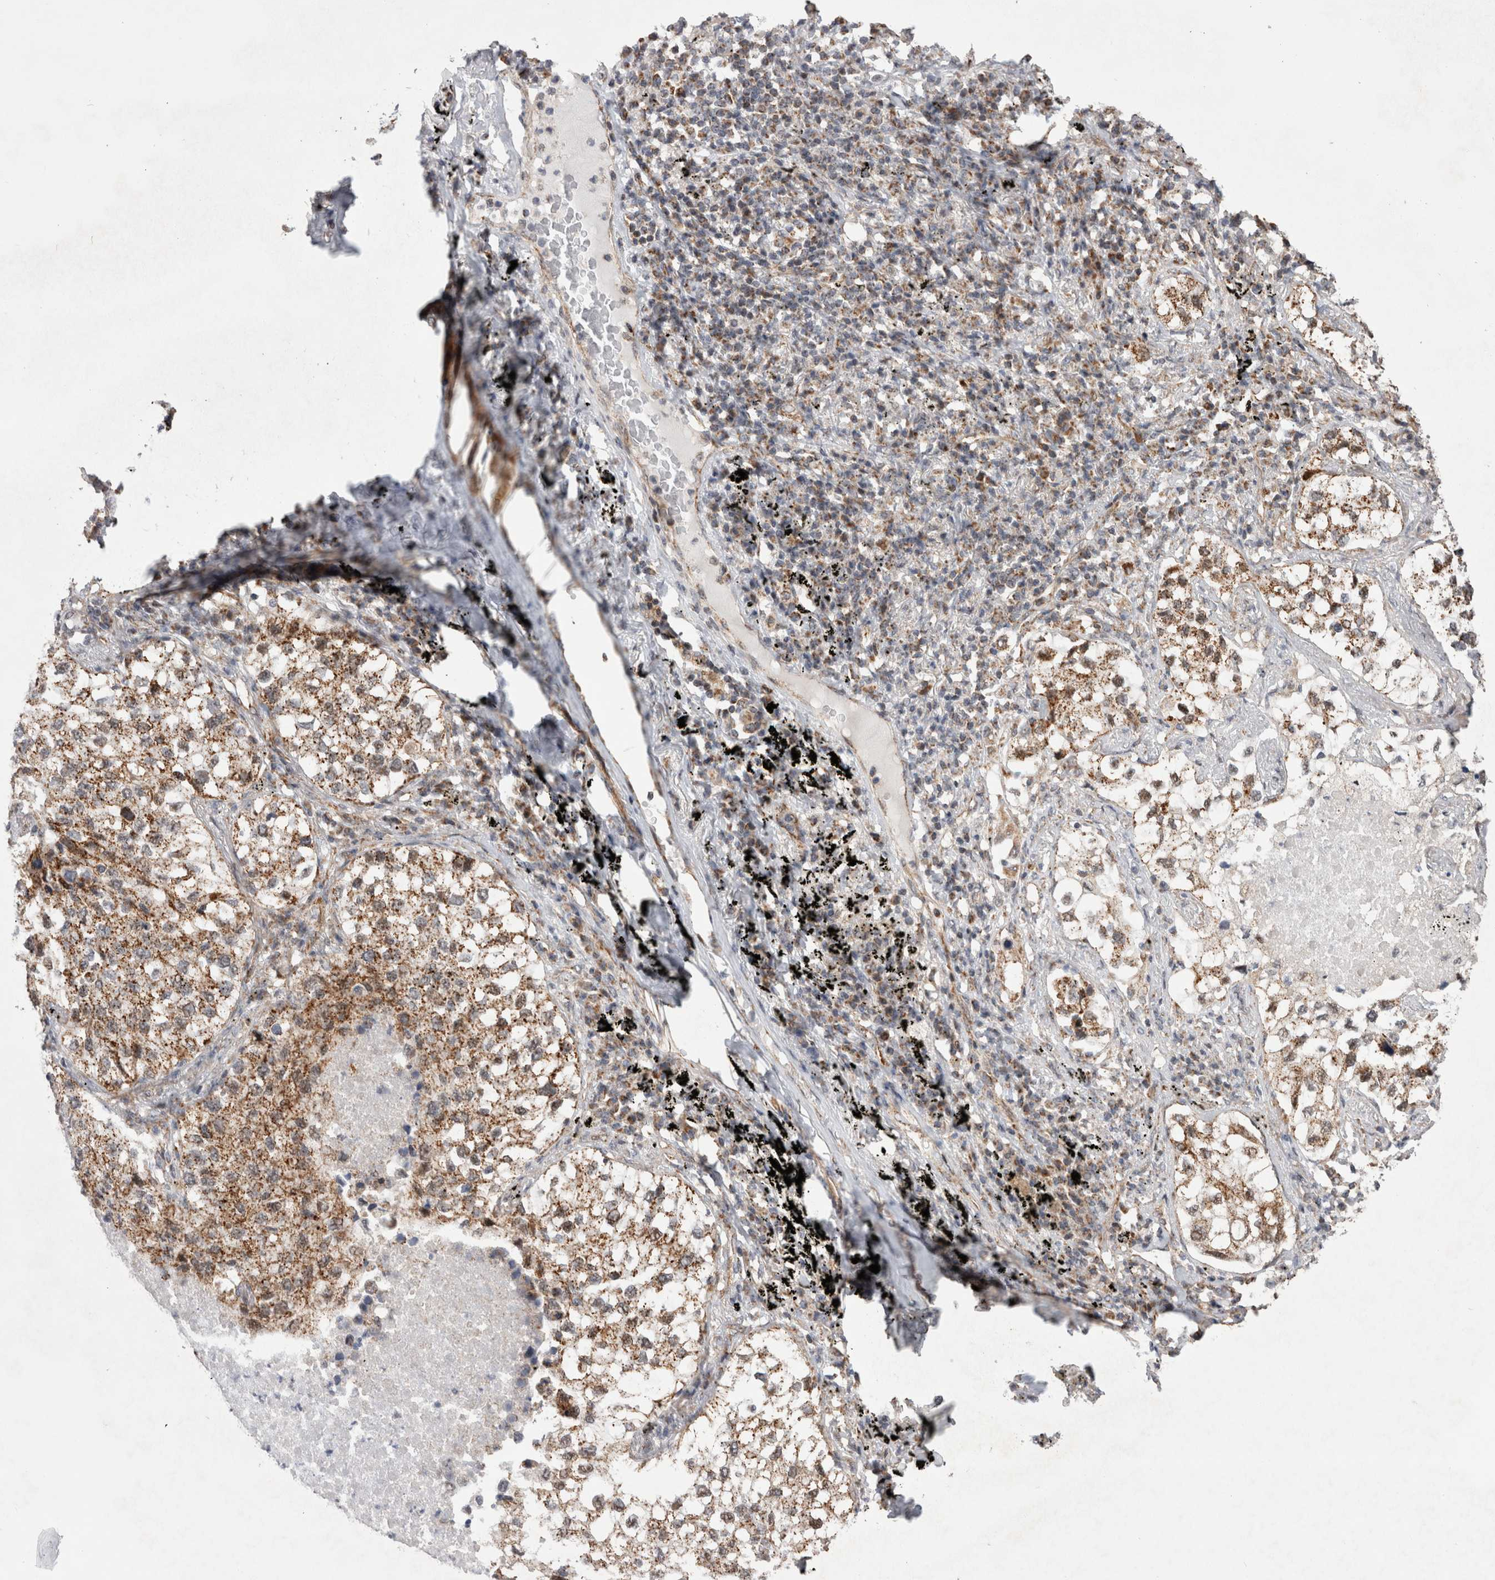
{"staining": {"intensity": "moderate", "quantity": ">75%", "location": "cytoplasmic/membranous"}, "tissue": "lung cancer", "cell_type": "Tumor cells", "image_type": "cancer", "snomed": [{"axis": "morphology", "description": "Adenocarcinoma, NOS"}, {"axis": "topography", "description": "Lung"}], "caption": "Lung cancer was stained to show a protein in brown. There is medium levels of moderate cytoplasmic/membranous staining in approximately >75% of tumor cells.", "gene": "MRPL37", "patient": {"sex": "male", "age": 63}}